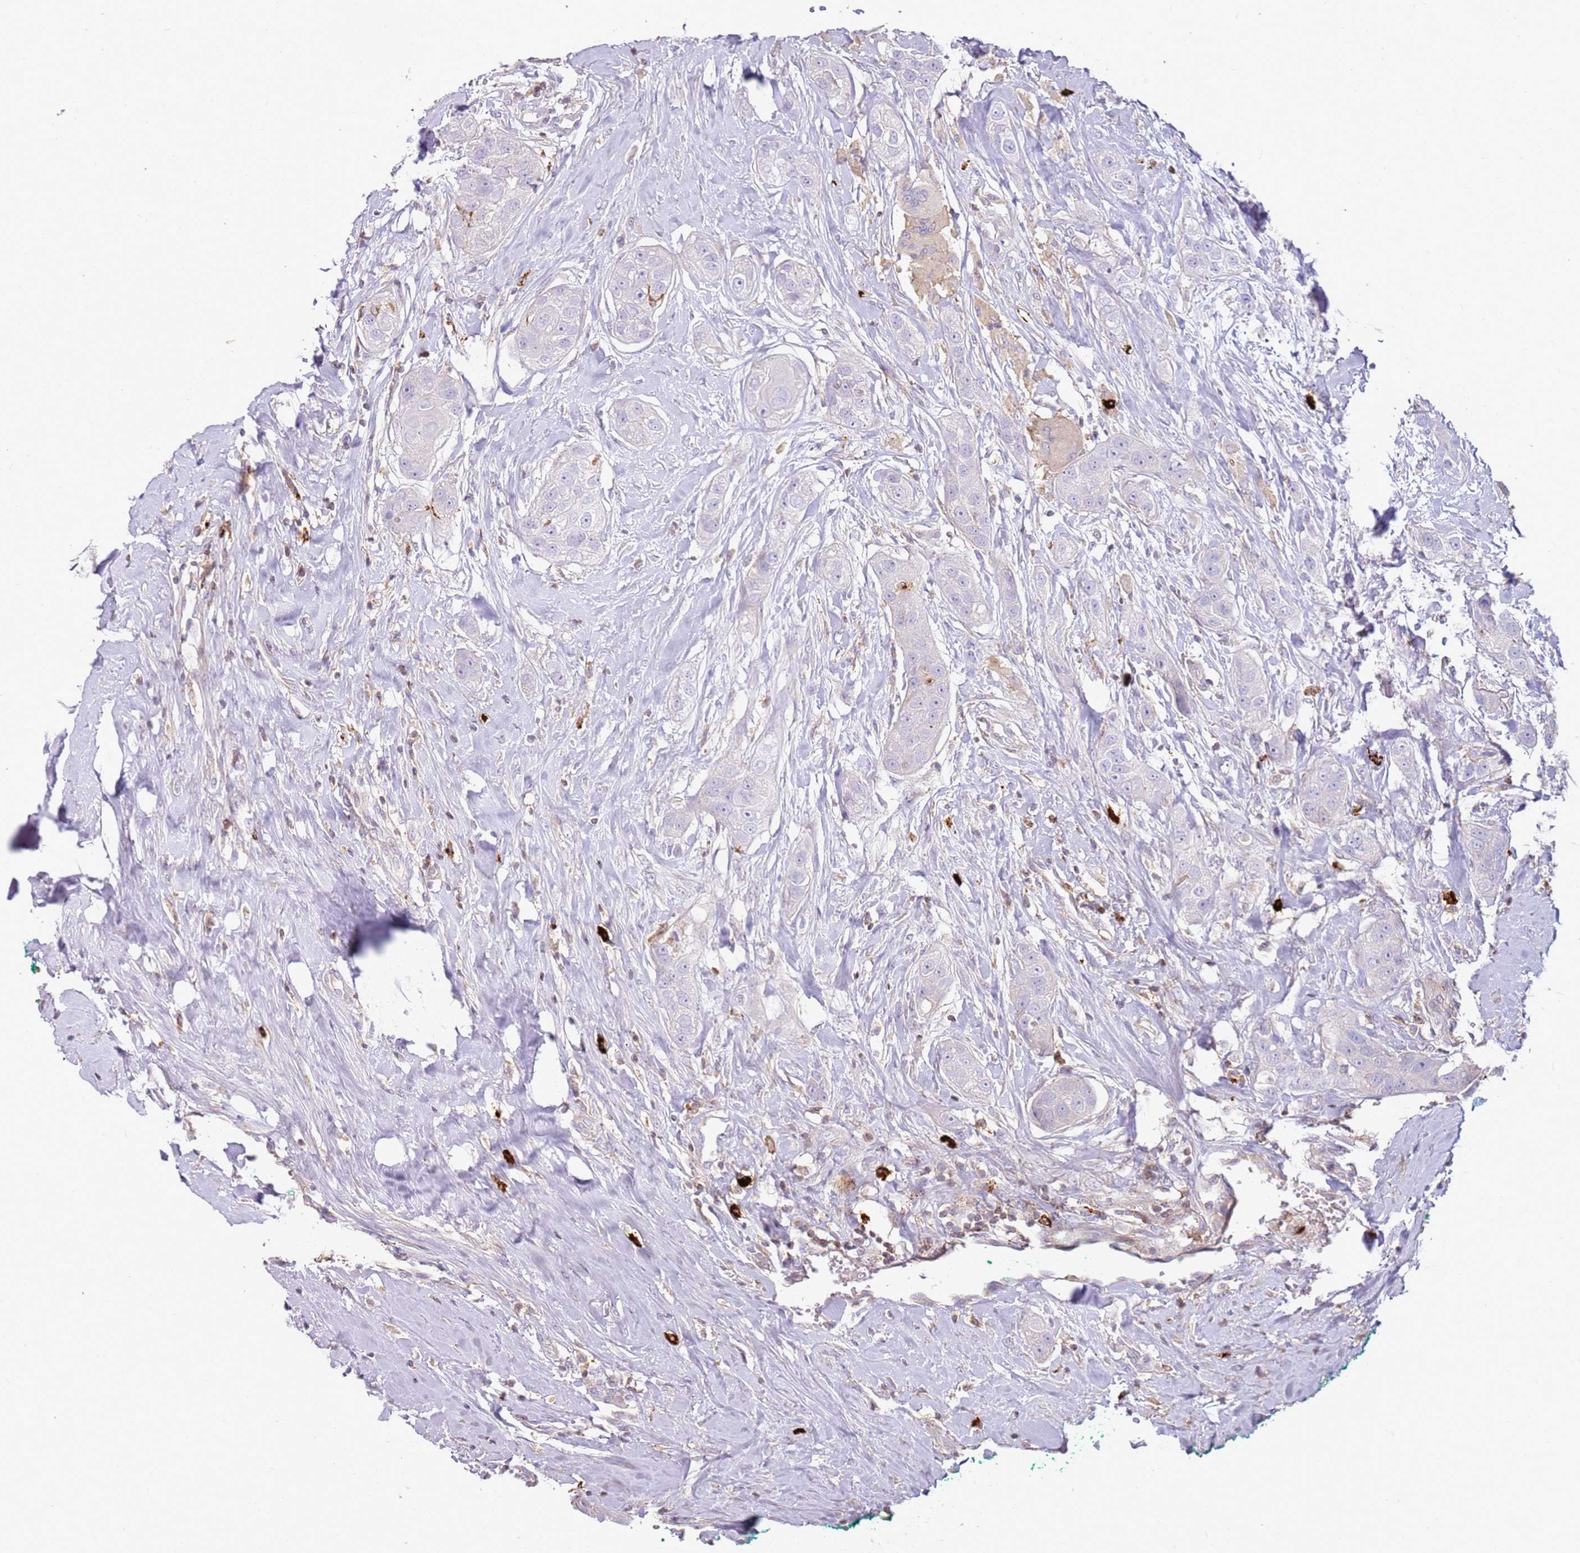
{"staining": {"intensity": "negative", "quantity": "none", "location": "none"}, "tissue": "head and neck cancer", "cell_type": "Tumor cells", "image_type": "cancer", "snomed": [{"axis": "morphology", "description": "Normal tissue, NOS"}, {"axis": "morphology", "description": "Squamous cell carcinoma, NOS"}, {"axis": "topography", "description": "Skeletal muscle"}, {"axis": "topography", "description": "Head-Neck"}], "caption": "Immunohistochemistry photomicrograph of neoplastic tissue: squamous cell carcinoma (head and neck) stained with DAB reveals no significant protein staining in tumor cells. Brightfield microscopy of immunohistochemistry (IHC) stained with DAB (brown) and hematoxylin (blue), captured at high magnification.", "gene": "FPR1", "patient": {"sex": "male", "age": 51}}